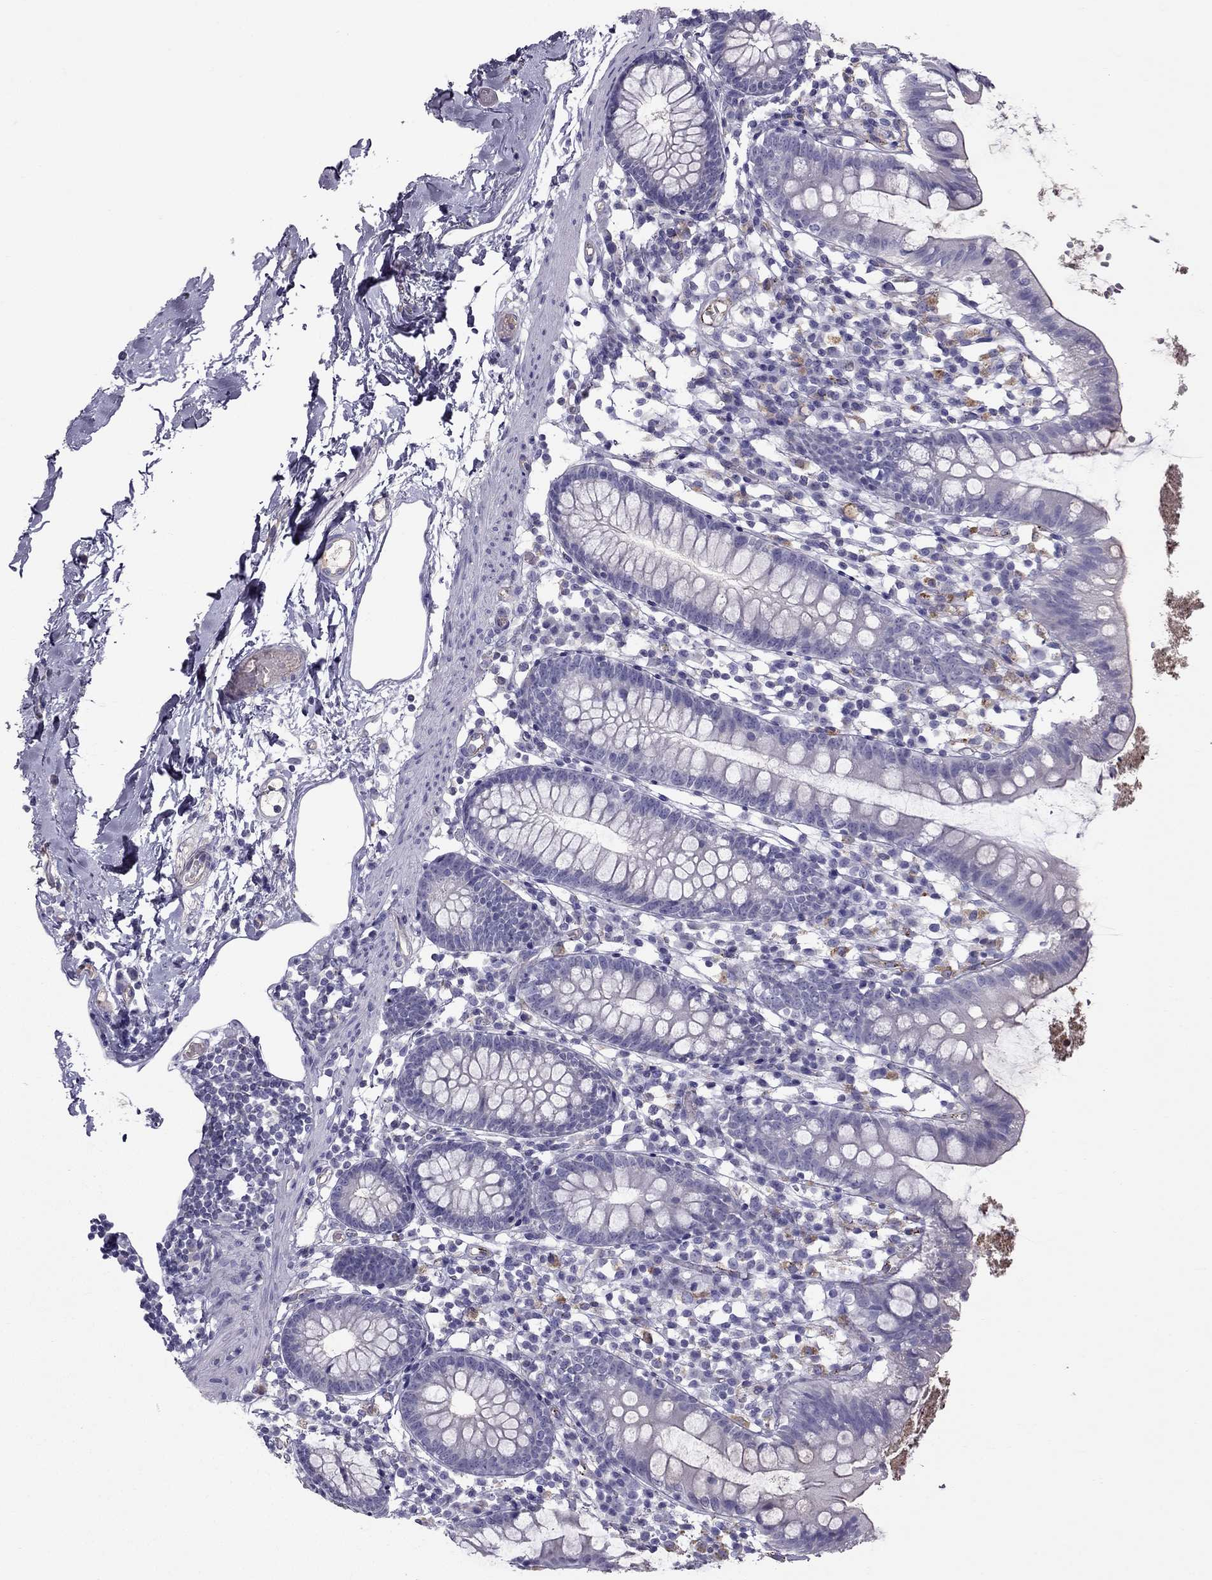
{"staining": {"intensity": "negative", "quantity": "none", "location": "none"}, "tissue": "small intestine", "cell_type": "Glandular cells", "image_type": "normal", "snomed": [{"axis": "morphology", "description": "Normal tissue, NOS"}, {"axis": "topography", "description": "Small intestine"}], "caption": "Immunohistochemical staining of unremarkable small intestine displays no significant positivity in glandular cells.", "gene": "STOML3", "patient": {"sex": "female", "age": 90}}